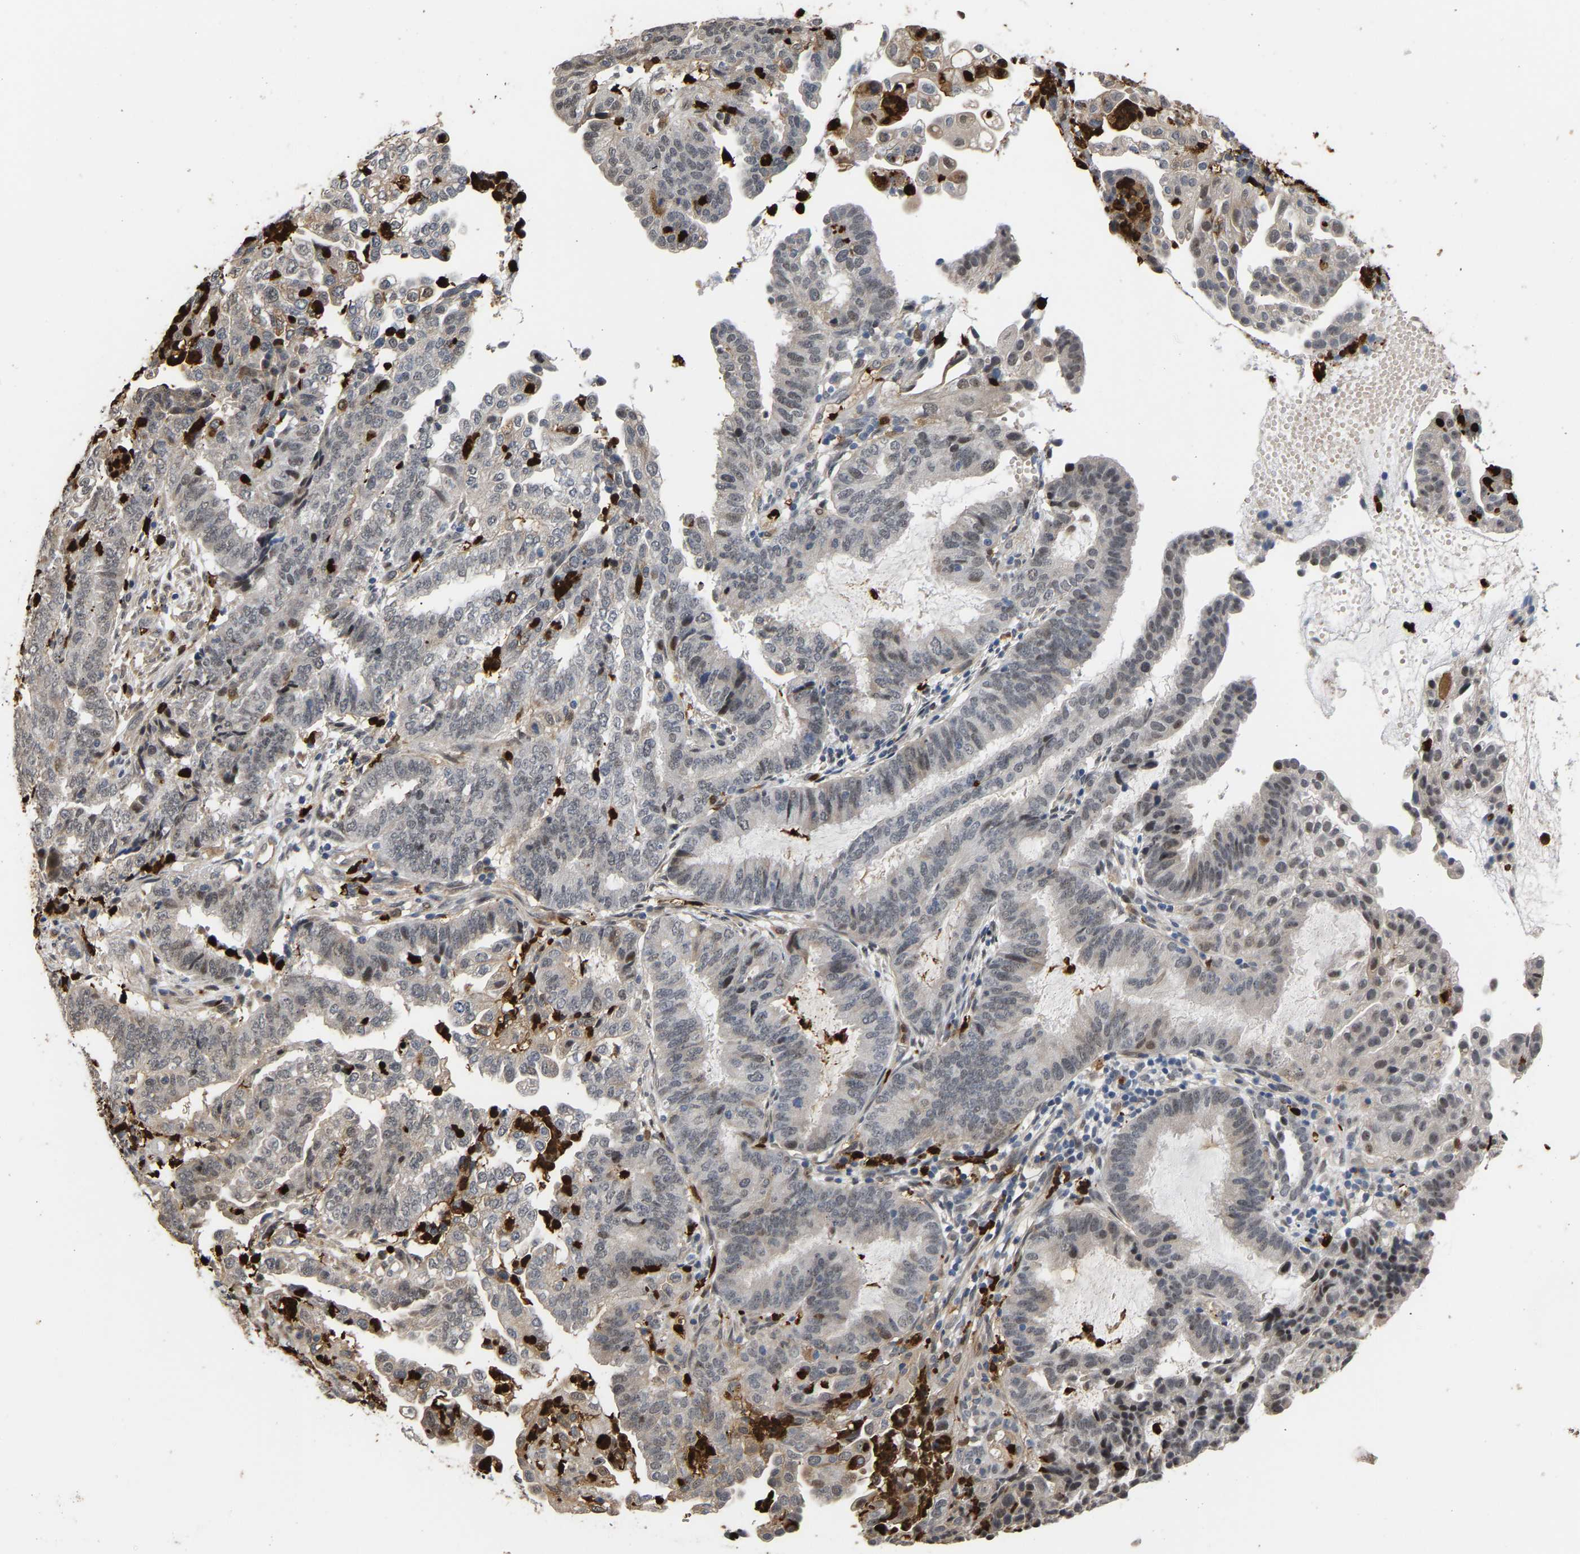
{"staining": {"intensity": "weak", "quantity": "<25%", "location": "cytoplasmic/membranous,nuclear"}, "tissue": "endometrial cancer", "cell_type": "Tumor cells", "image_type": "cancer", "snomed": [{"axis": "morphology", "description": "Adenocarcinoma, NOS"}, {"axis": "topography", "description": "Endometrium"}], "caption": "Immunohistochemical staining of human endometrial cancer (adenocarcinoma) shows no significant positivity in tumor cells.", "gene": "TDRD7", "patient": {"sex": "female", "age": 51}}